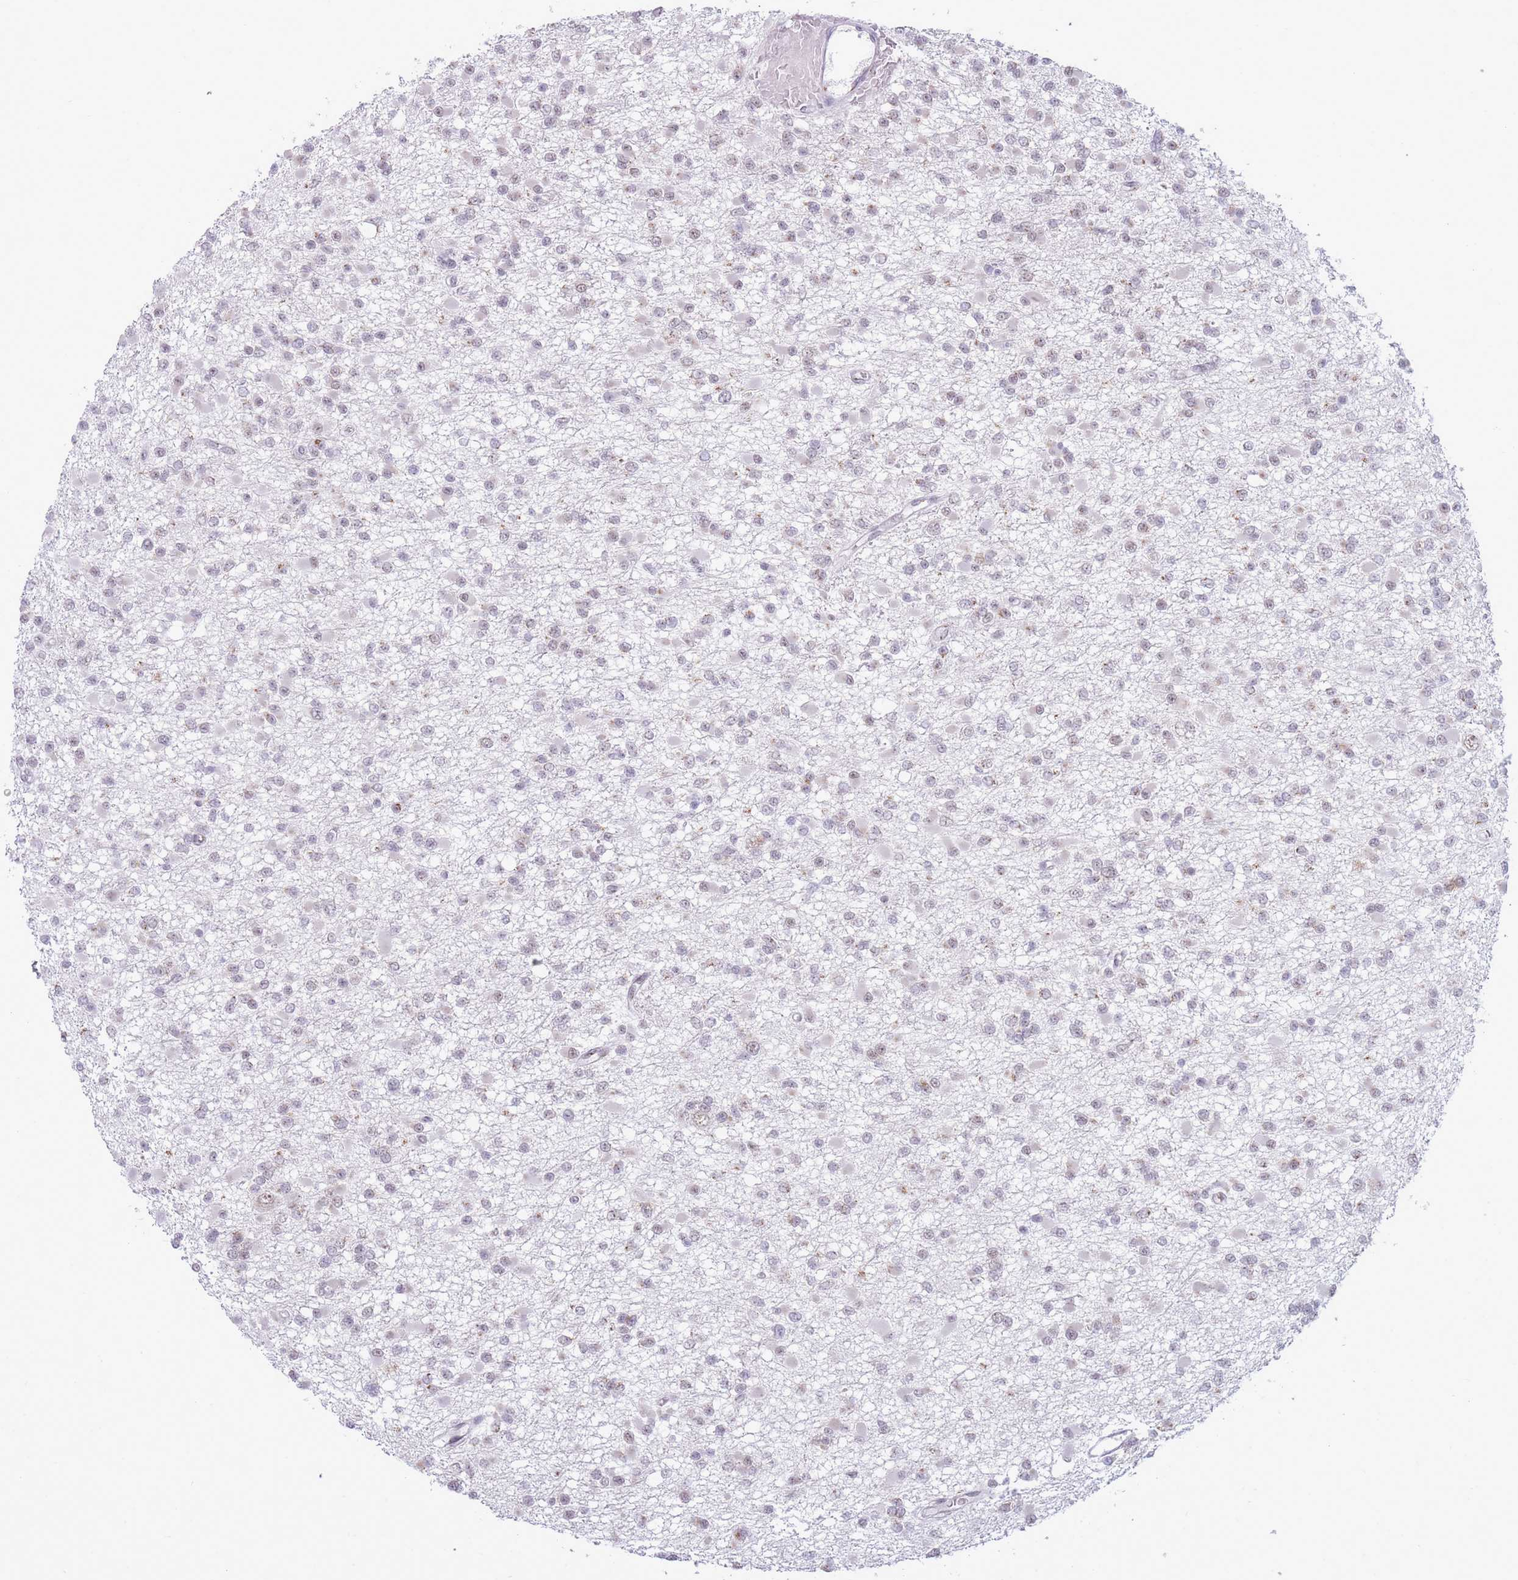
{"staining": {"intensity": "negative", "quantity": "none", "location": "none"}, "tissue": "glioma", "cell_type": "Tumor cells", "image_type": "cancer", "snomed": [{"axis": "morphology", "description": "Glioma, malignant, Low grade"}, {"axis": "topography", "description": "Brain"}], "caption": "Immunohistochemistry image of low-grade glioma (malignant) stained for a protein (brown), which exhibits no staining in tumor cells.", "gene": "INO80C", "patient": {"sex": "female", "age": 22}}